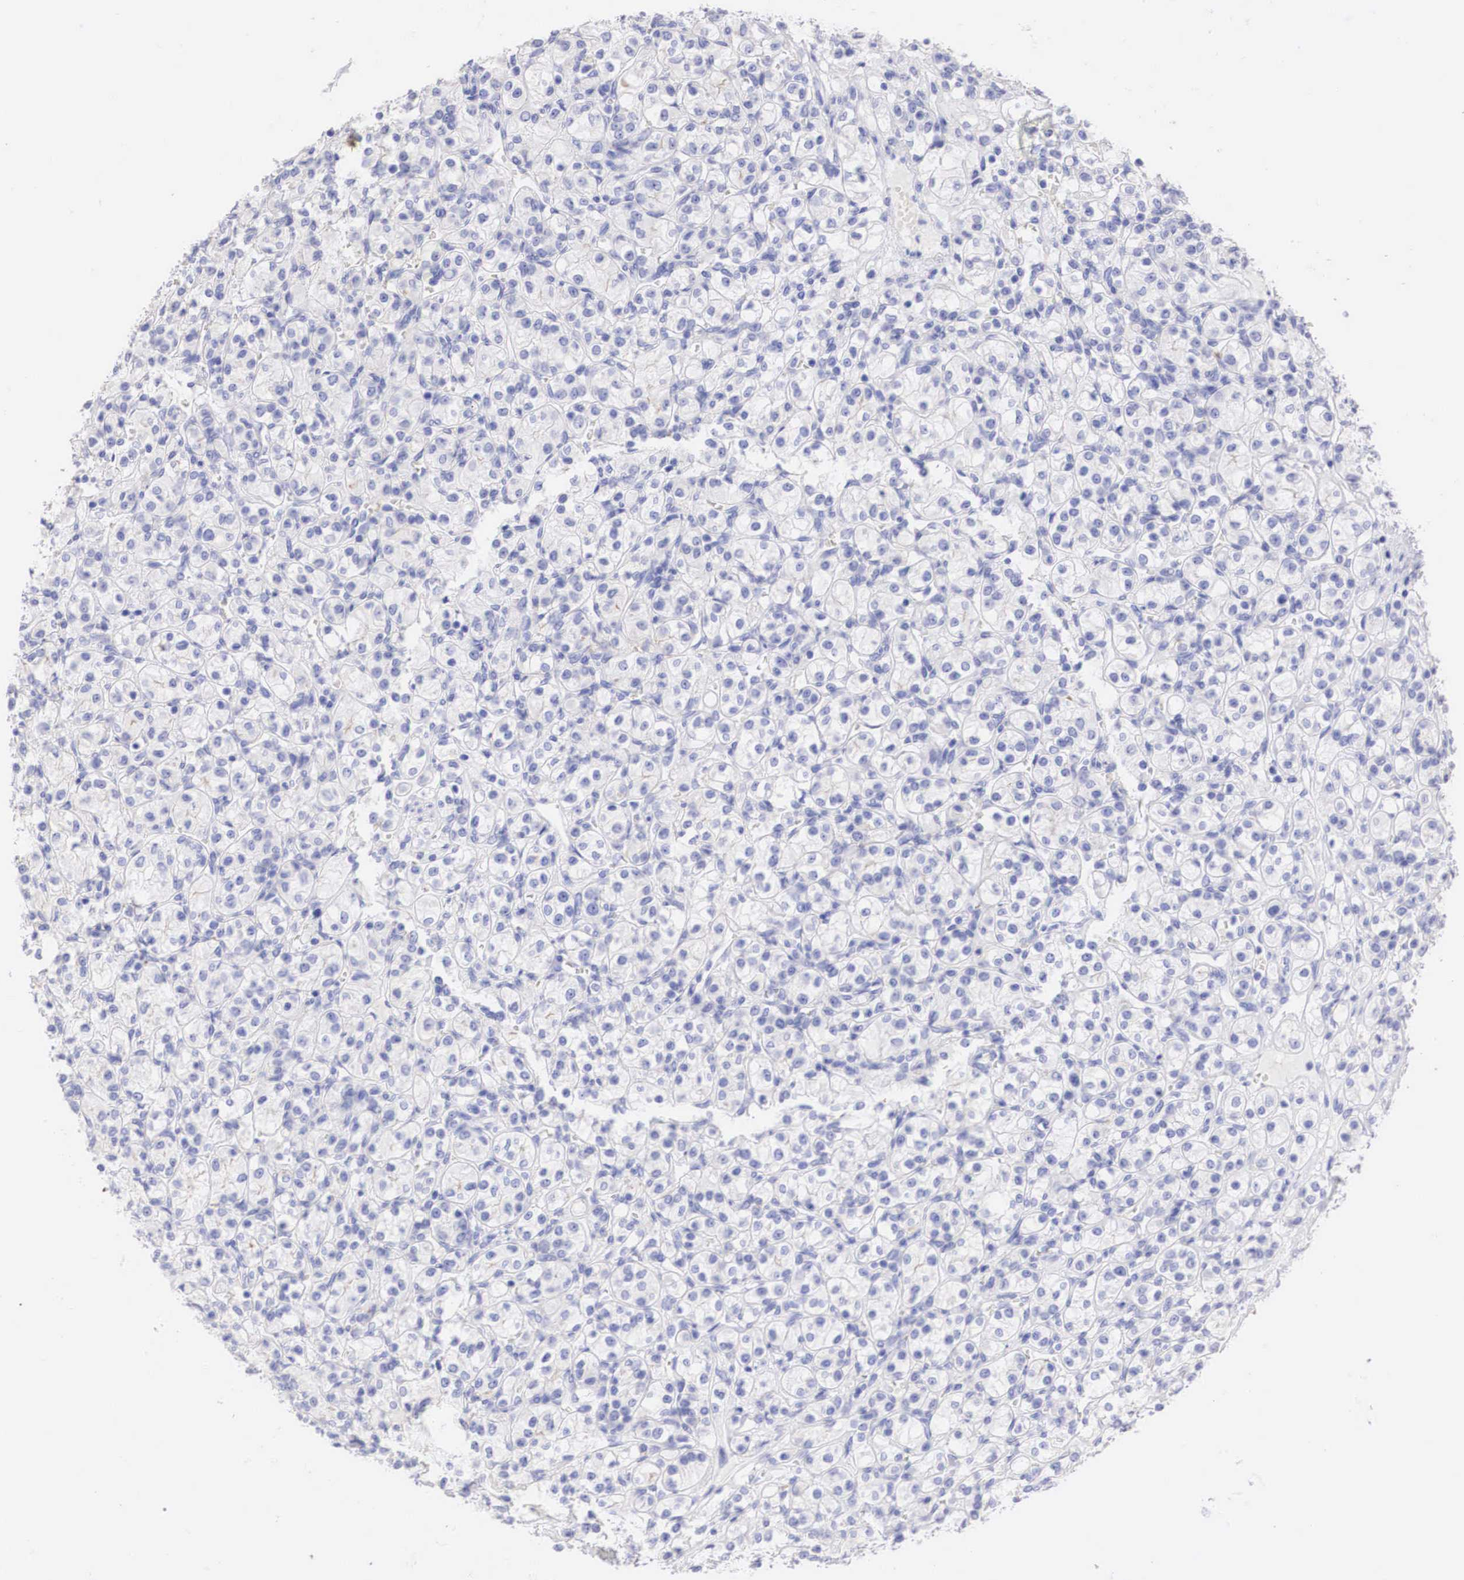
{"staining": {"intensity": "negative", "quantity": "none", "location": "none"}, "tissue": "renal cancer", "cell_type": "Tumor cells", "image_type": "cancer", "snomed": [{"axis": "morphology", "description": "Adenocarcinoma, NOS"}, {"axis": "topography", "description": "Kidney"}], "caption": "Immunohistochemical staining of renal adenocarcinoma shows no significant staining in tumor cells.", "gene": "ERBB2", "patient": {"sex": "male", "age": 77}}